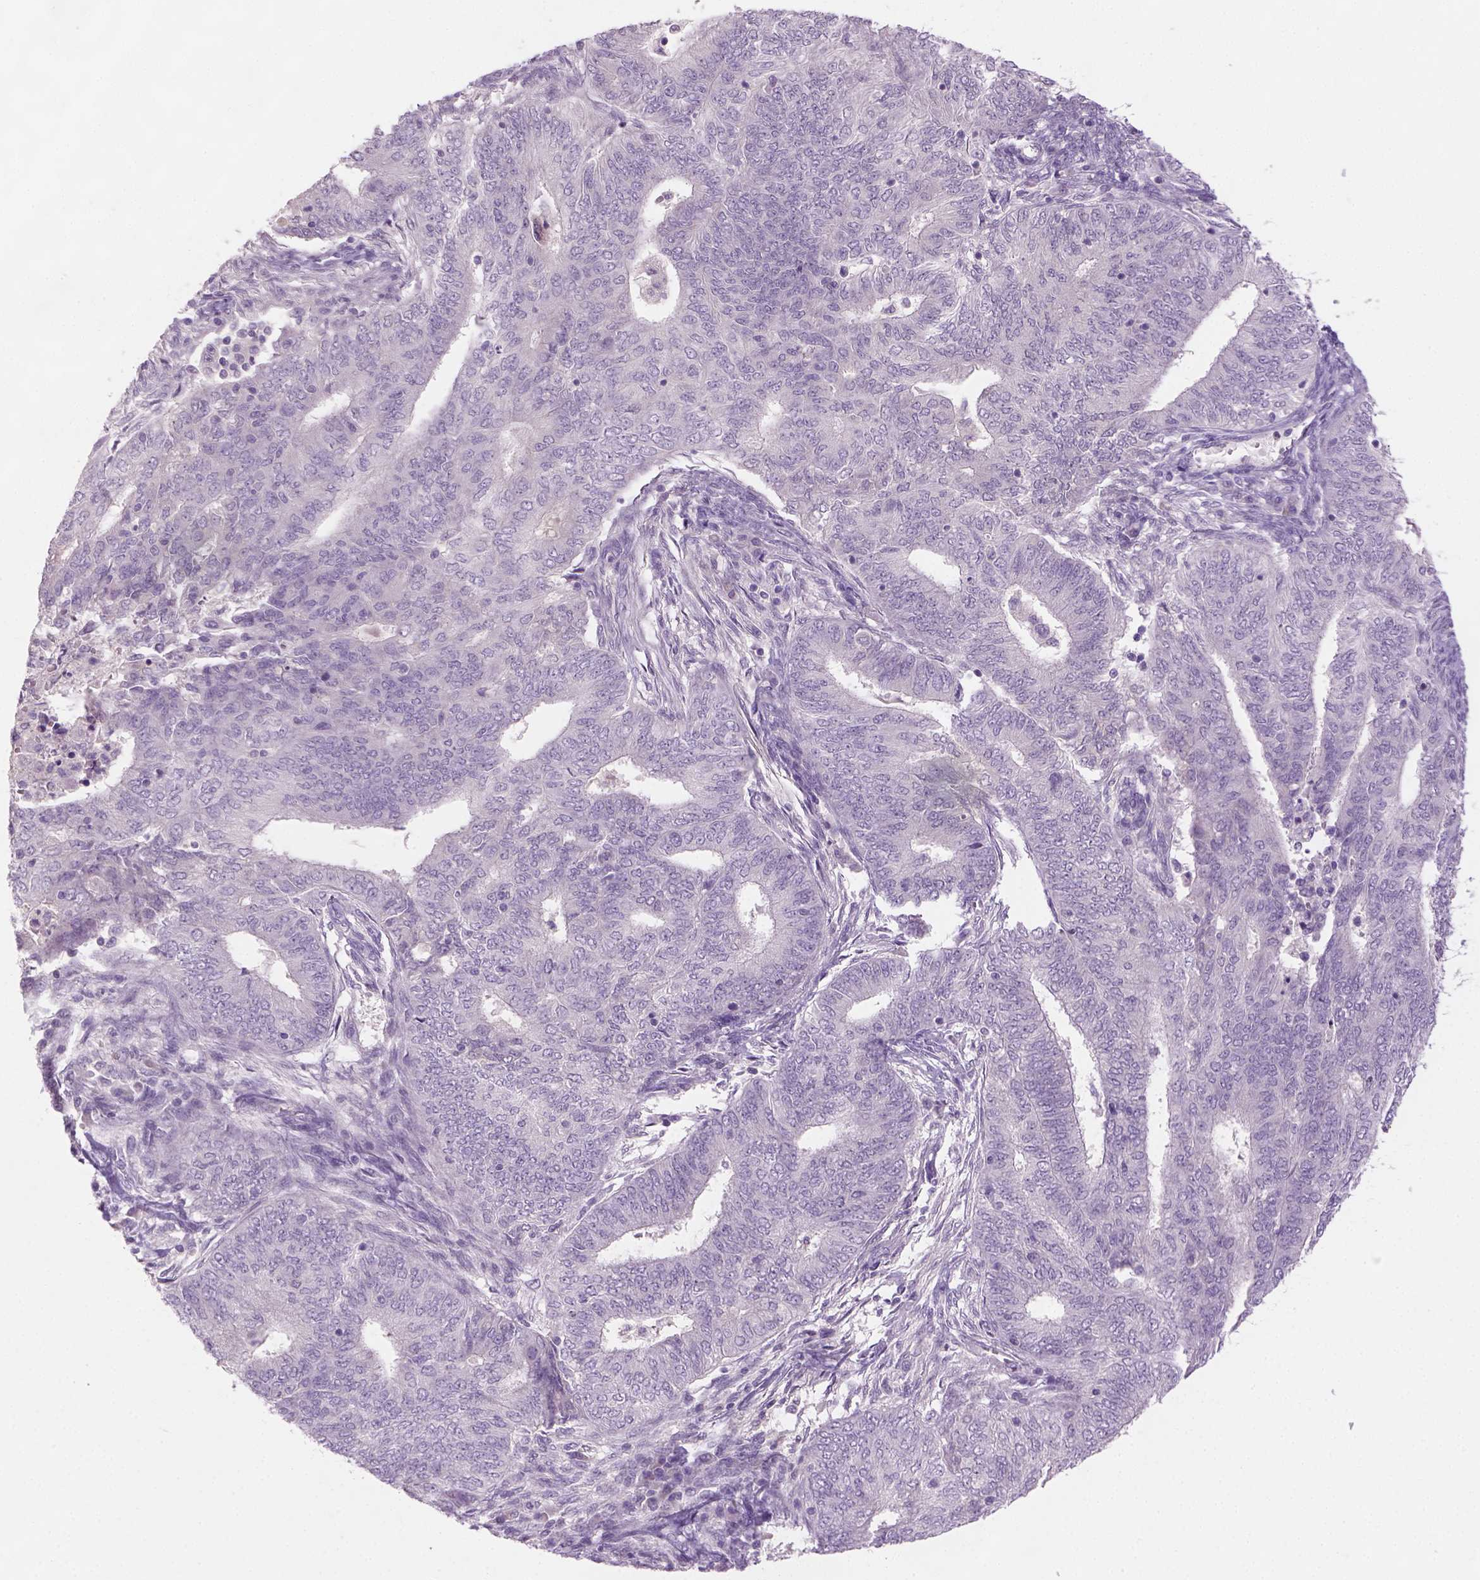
{"staining": {"intensity": "negative", "quantity": "none", "location": "none"}, "tissue": "endometrial cancer", "cell_type": "Tumor cells", "image_type": "cancer", "snomed": [{"axis": "morphology", "description": "Adenocarcinoma, NOS"}, {"axis": "topography", "description": "Endometrium"}], "caption": "Human adenocarcinoma (endometrial) stained for a protein using immunohistochemistry (IHC) demonstrates no positivity in tumor cells.", "gene": "GFI1B", "patient": {"sex": "female", "age": 62}}